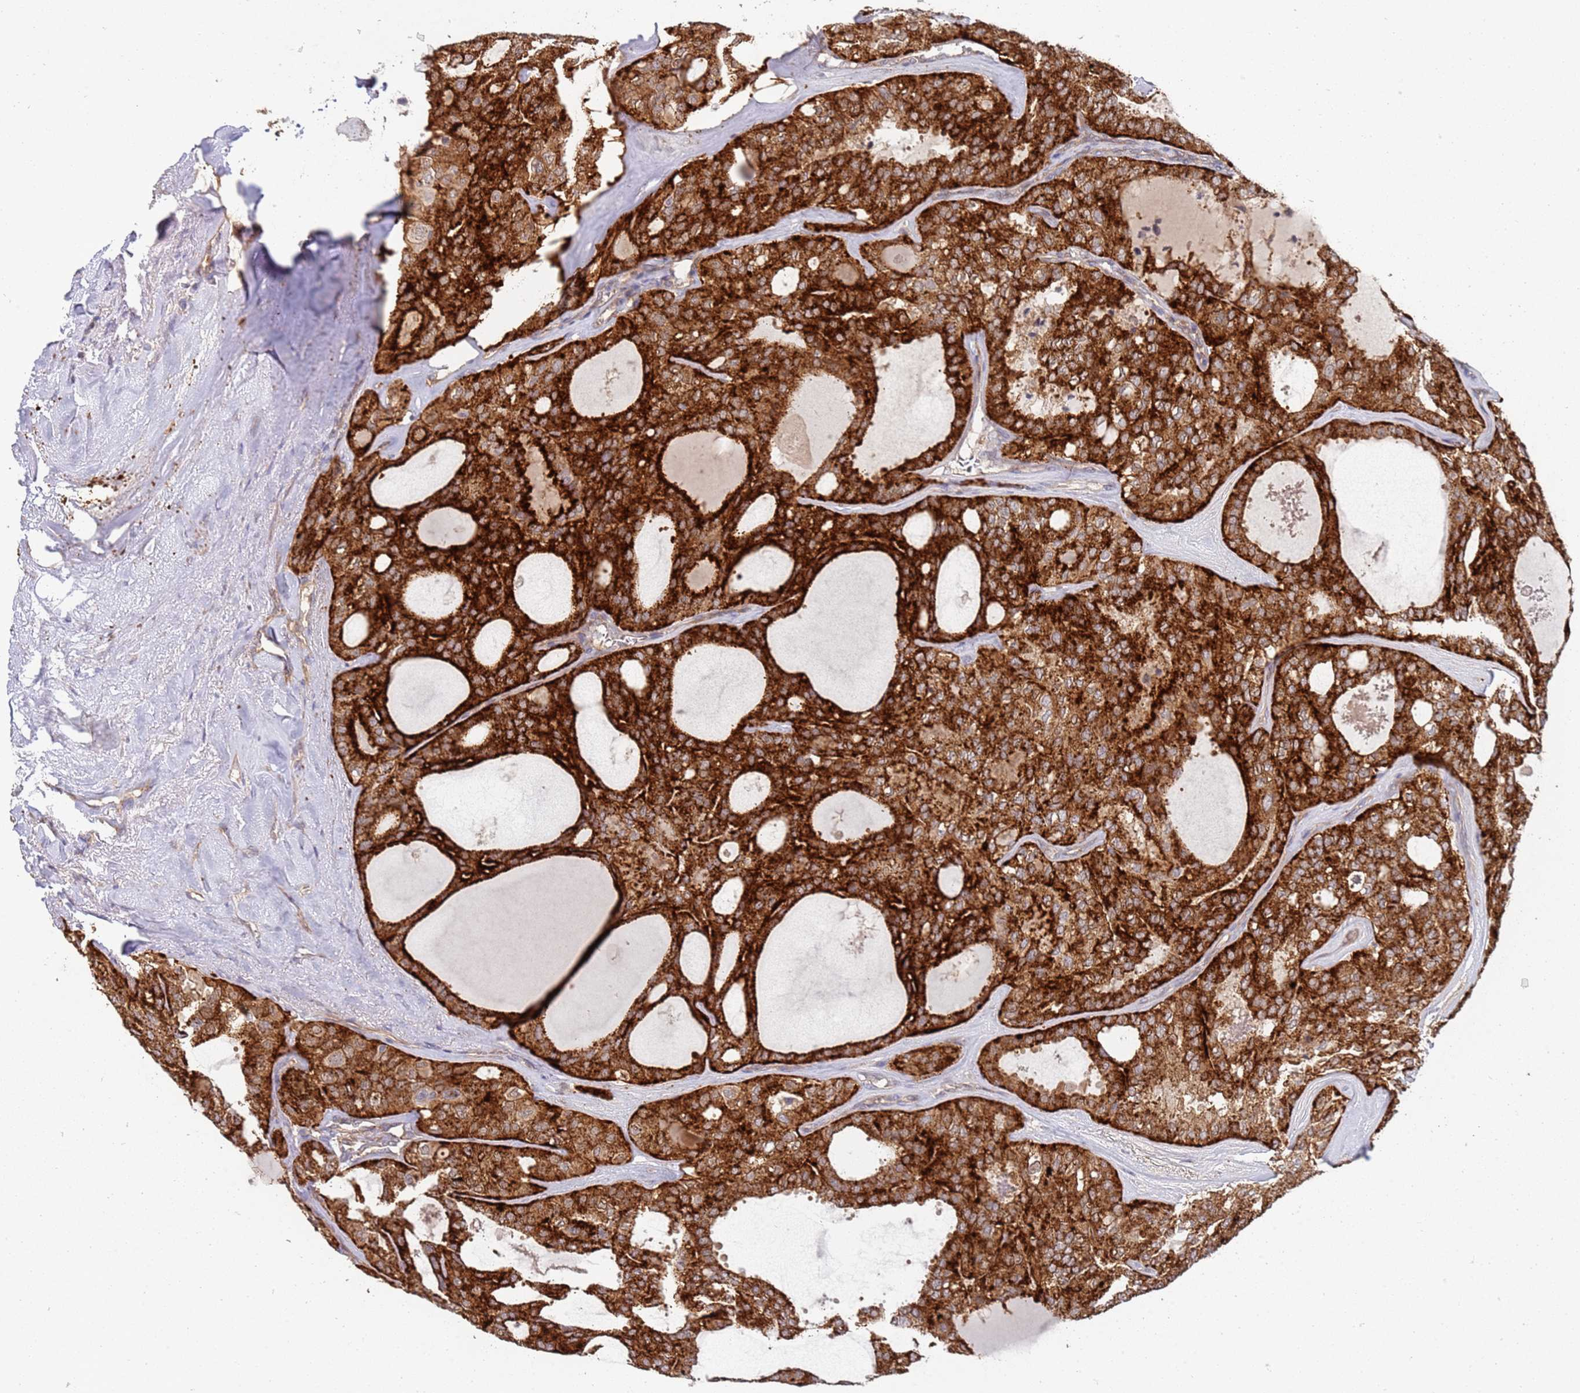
{"staining": {"intensity": "strong", "quantity": ">75%", "location": "cytoplasmic/membranous"}, "tissue": "thyroid cancer", "cell_type": "Tumor cells", "image_type": "cancer", "snomed": [{"axis": "morphology", "description": "Follicular adenoma carcinoma, NOS"}, {"axis": "topography", "description": "Thyroid gland"}], "caption": "Immunohistochemical staining of follicular adenoma carcinoma (thyroid) shows strong cytoplasmic/membranous protein expression in approximately >75% of tumor cells.", "gene": "ABCB6", "patient": {"sex": "male", "age": 75}}